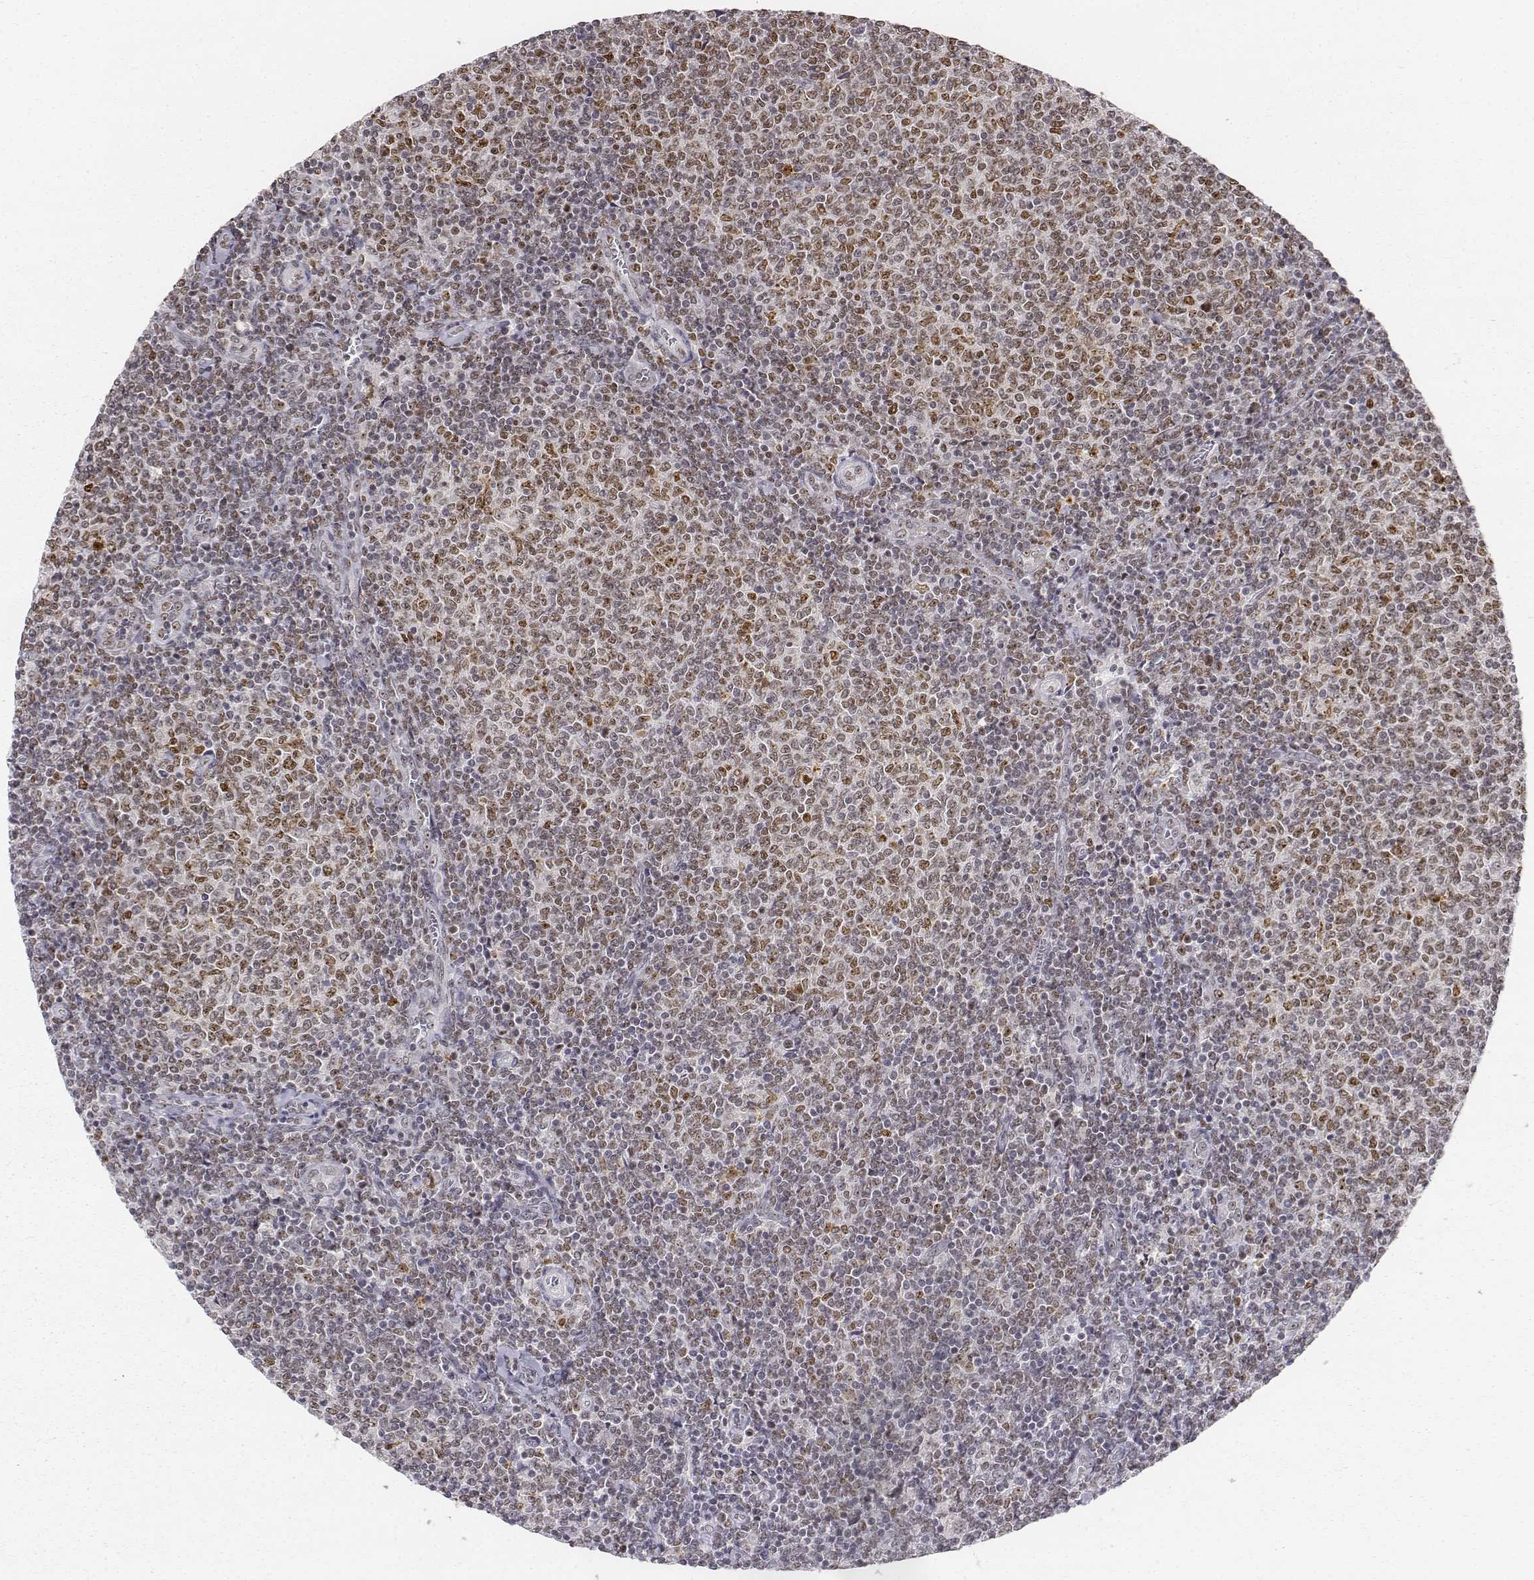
{"staining": {"intensity": "moderate", "quantity": ">75%", "location": "nuclear"}, "tissue": "lymphoma", "cell_type": "Tumor cells", "image_type": "cancer", "snomed": [{"axis": "morphology", "description": "Malignant lymphoma, non-Hodgkin's type, Low grade"}, {"axis": "topography", "description": "Lymph node"}], "caption": "Approximately >75% of tumor cells in low-grade malignant lymphoma, non-Hodgkin's type display moderate nuclear protein staining as visualized by brown immunohistochemical staining.", "gene": "PHF6", "patient": {"sex": "male", "age": 52}}